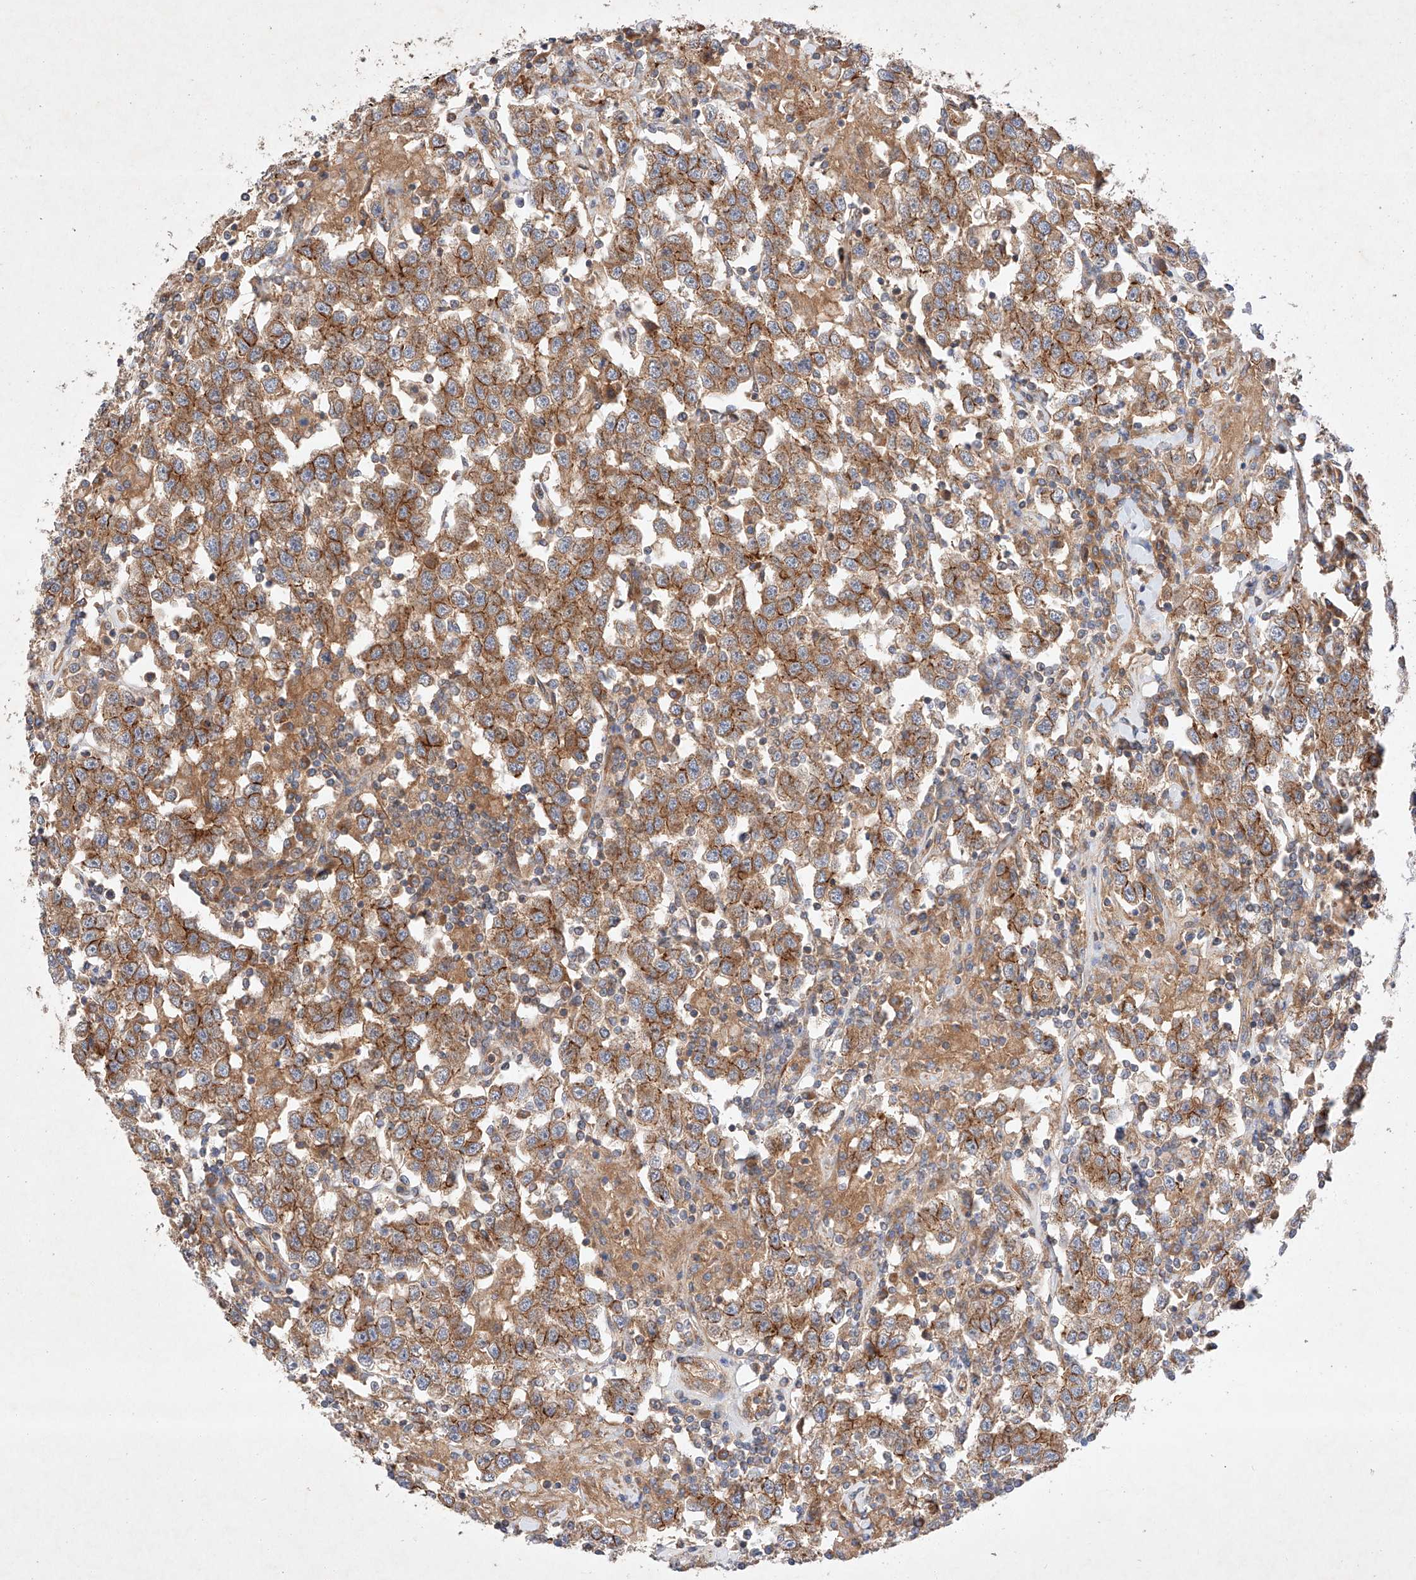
{"staining": {"intensity": "moderate", "quantity": ">75%", "location": "cytoplasmic/membranous"}, "tissue": "testis cancer", "cell_type": "Tumor cells", "image_type": "cancer", "snomed": [{"axis": "morphology", "description": "Seminoma, NOS"}, {"axis": "topography", "description": "Testis"}], "caption": "The immunohistochemical stain highlights moderate cytoplasmic/membranous staining in tumor cells of testis cancer tissue.", "gene": "RAB23", "patient": {"sex": "male", "age": 41}}